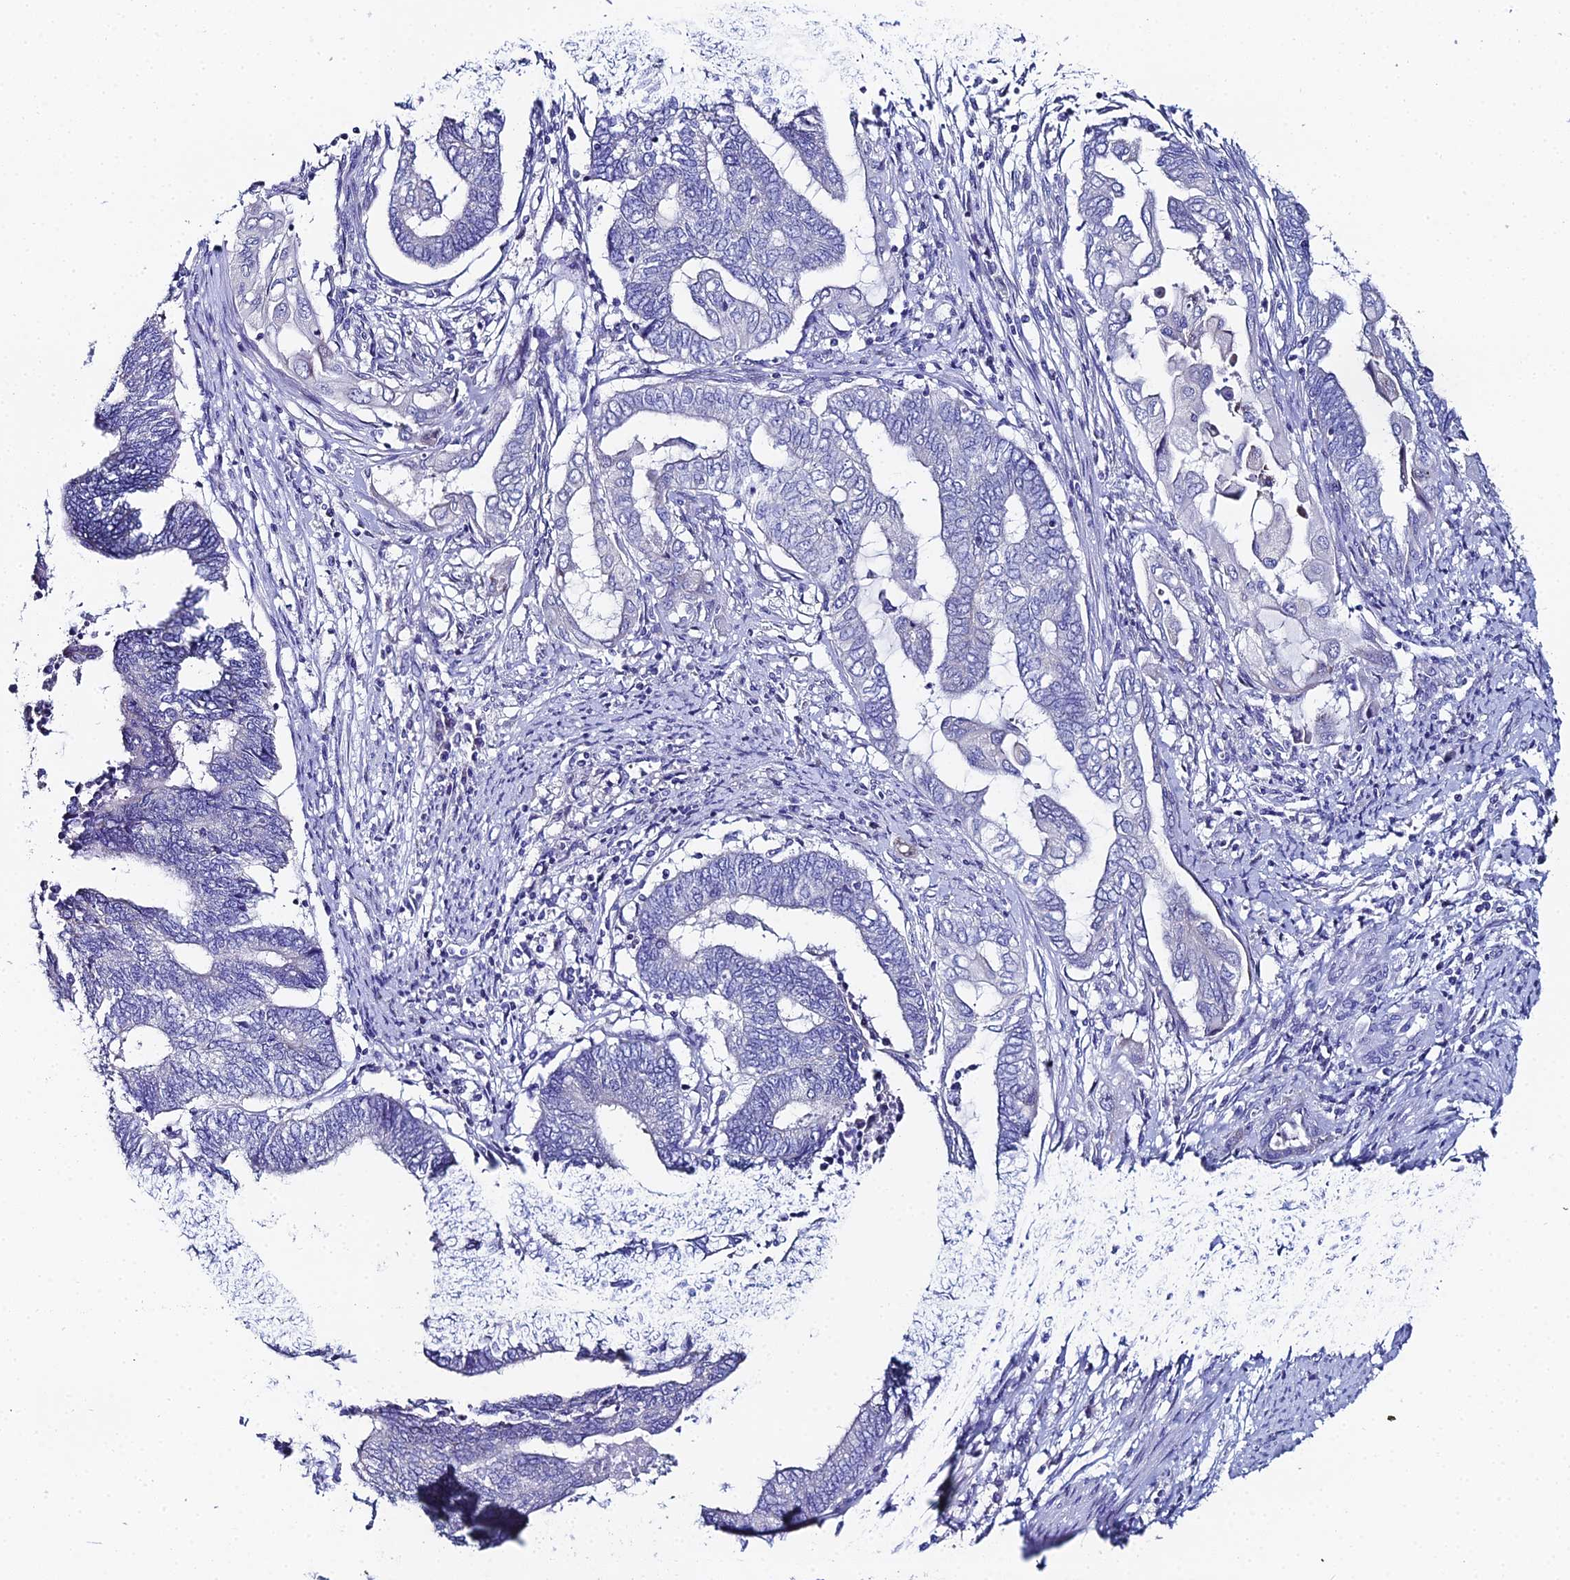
{"staining": {"intensity": "negative", "quantity": "none", "location": "none"}, "tissue": "endometrial cancer", "cell_type": "Tumor cells", "image_type": "cancer", "snomed": [{"axis": "morphology", "description": "Adenocarcinoma, NOS"}, {"axis": "topography", "description": "Uterus"}, {"axis": "topography", "description": "Endometrium"}], "caption": "Endometrial cancer (adenocarcinoma) was stained to show a protein in brown. There is no significant staining in tumor cells.", "gene": "OCM", "patient": {"sex": "female", "age": 70}}